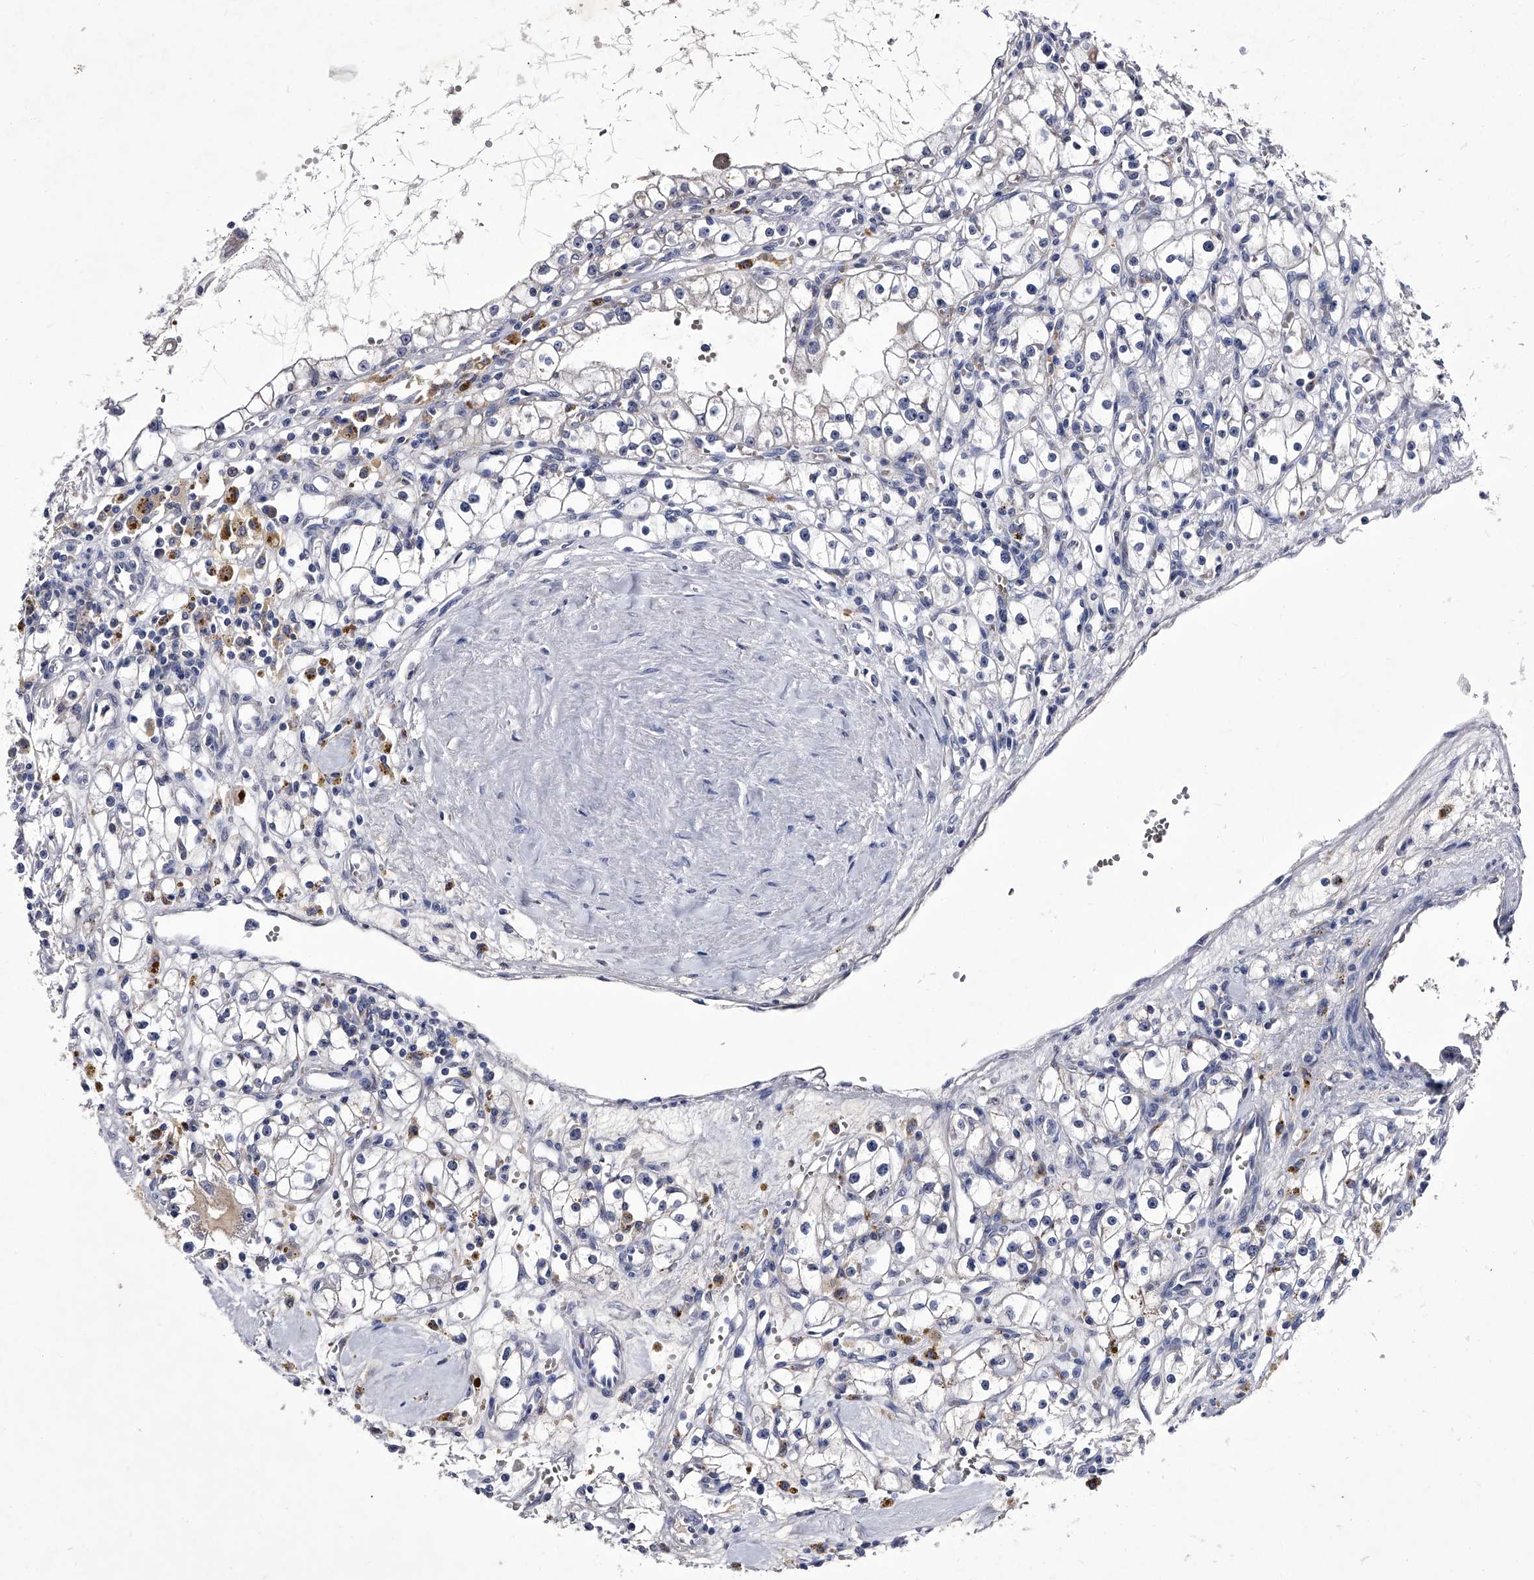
{"staining": {"intensity": "negative", "quantity": "none", "location": "none"}, "tissue": "renal cancer", "cell_type": "Tumor cells", "image_type": "cancer", "snomed": [{"axis": "morphology", "description": "Adenocarcinoma, NOS"}, {"axis": "topography", "description": "Kidney"}], "caption": "Immunohistochemistry (IHC) of human renal cancer reveals no positivity in tumor cells.", "gene": "CRISP2", "patient": {"sex": "male", "age": 56}}